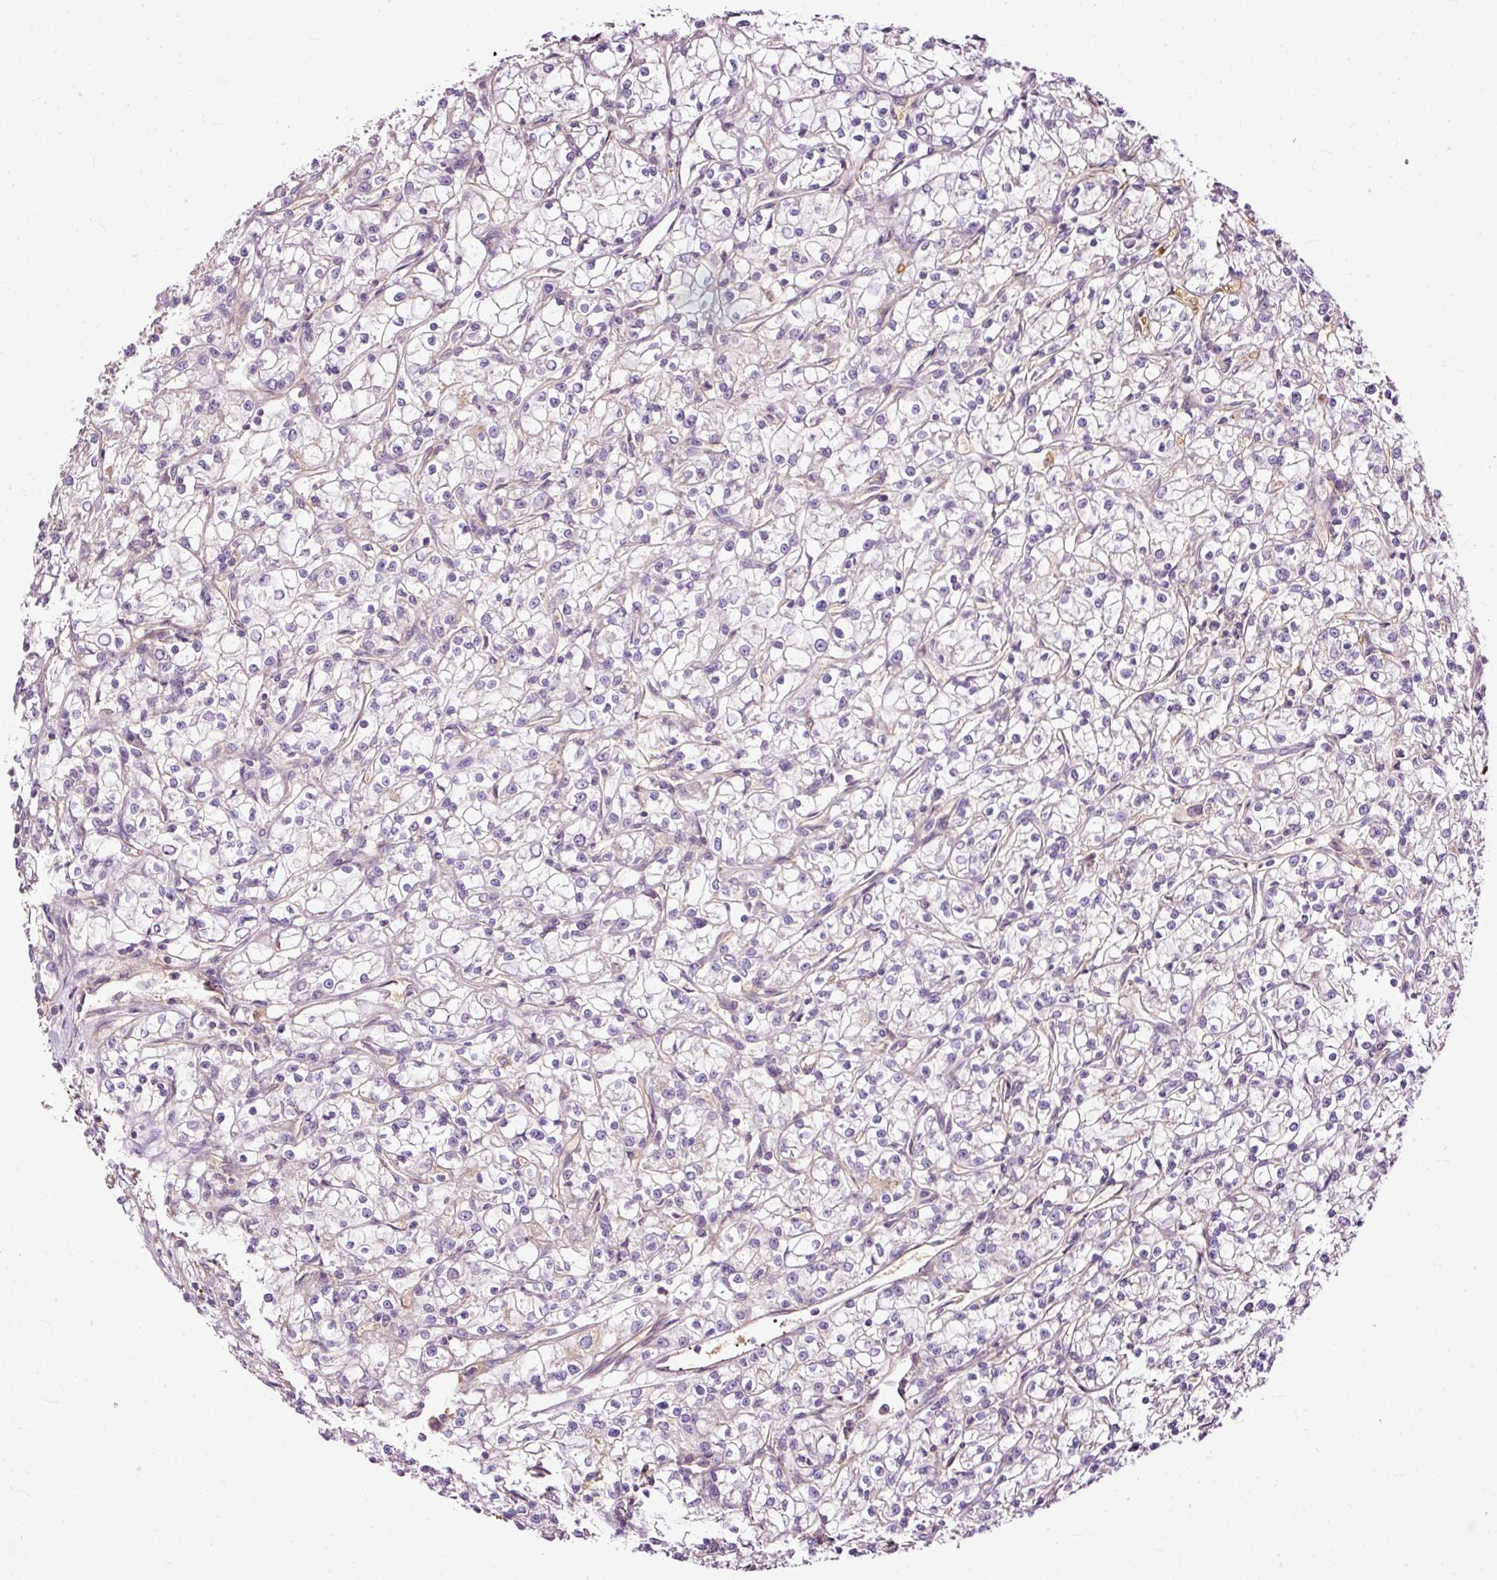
{"staining": {"intensity": "negative", "quantity": "none", "location": "none"}, "tissue": "renal cancer", "cell_type": "Tumor cells", "image_type": "cancer", "snomed": [{"axis": "morphology", "description": "Adenocarcinoma, NOS"}, {"axis": "topography", "description": "Kidney"}], "caption": "IHC of renal cancer displays no positivity in tumor cells.", "gene": "USHBP1", "patient": {"sex": "female", "age": 59}}